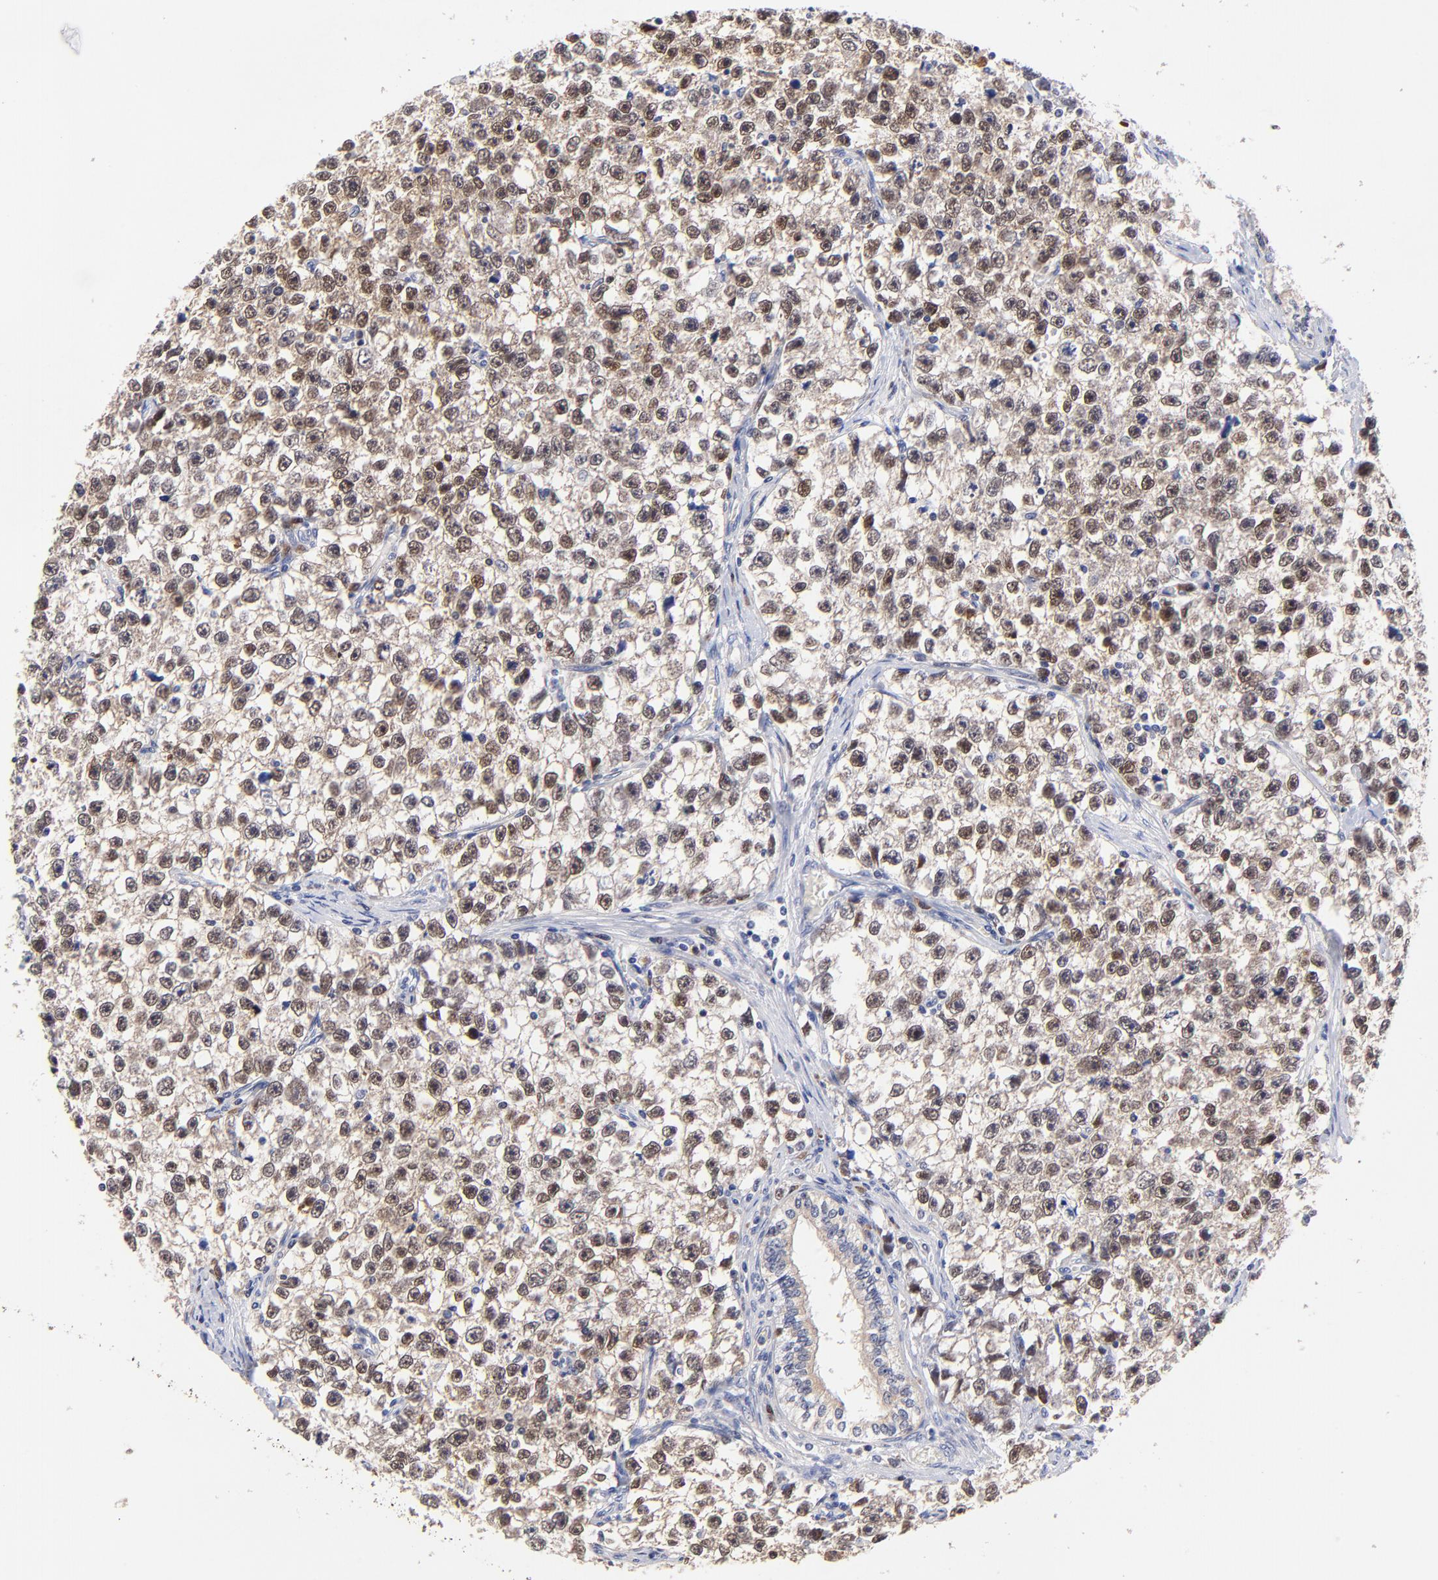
{"staining": {"intensity": "moderate", "quantity": ">75%", "location": "cytoplasmic/membranous,nuclear"}, "tissue": "testis cancer", "cell_type": "Tumor cells", "image_type": "cancer", "snomed": [{"axis": "morphology", "description": "Seminoma, NOS"}, {"axis": "morphology", "description": "Carcinoma, Embryonal, NOS"}, {"axis": "topography", "description": "Testis"}], "caption": "Testis embryonal carcinoma stained with a protein marker shows moderate staining in tumor cells.", "gene": "ZNF155", "patient": {"sex": "male", "age": 30}}